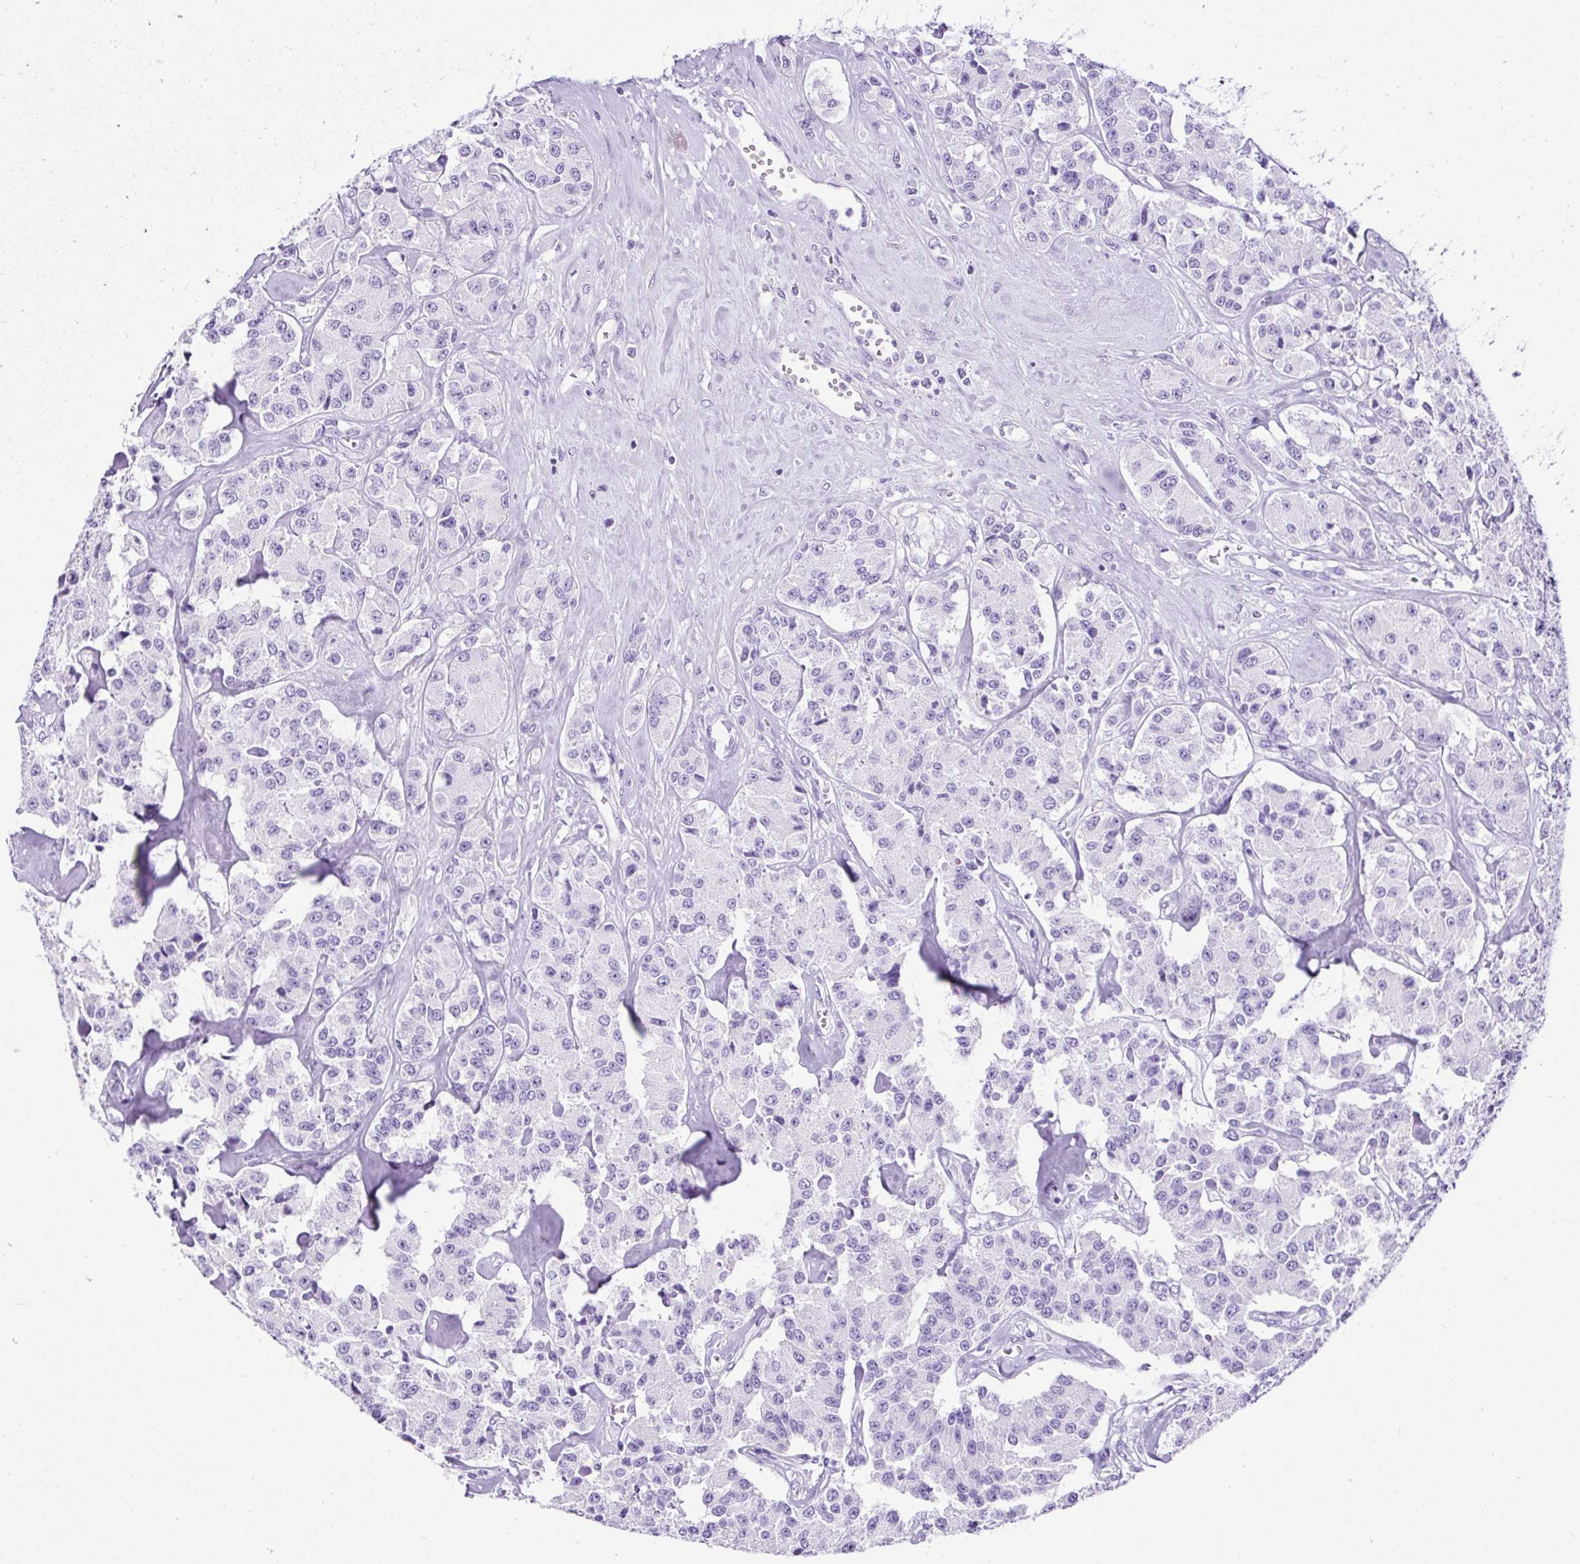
{"staining": {"intensity": "negative", "quantity": "none", "location": "none"}, "tissue": "carcinoid", "cell_type": "Tumor cells", "image_type": "cancer", "snomed": [{"axis": "morphology", "description": "Carcinoid, malignant, NOS"}, {"axis": "topography", "description": "Pancreas"}], "caption": "Immunohistochemistry (IHC) of human malignant carcinoid displays no expression in tumor cells.", "gene": "CEL", "patient": {"sex": "male", "age": 41}}